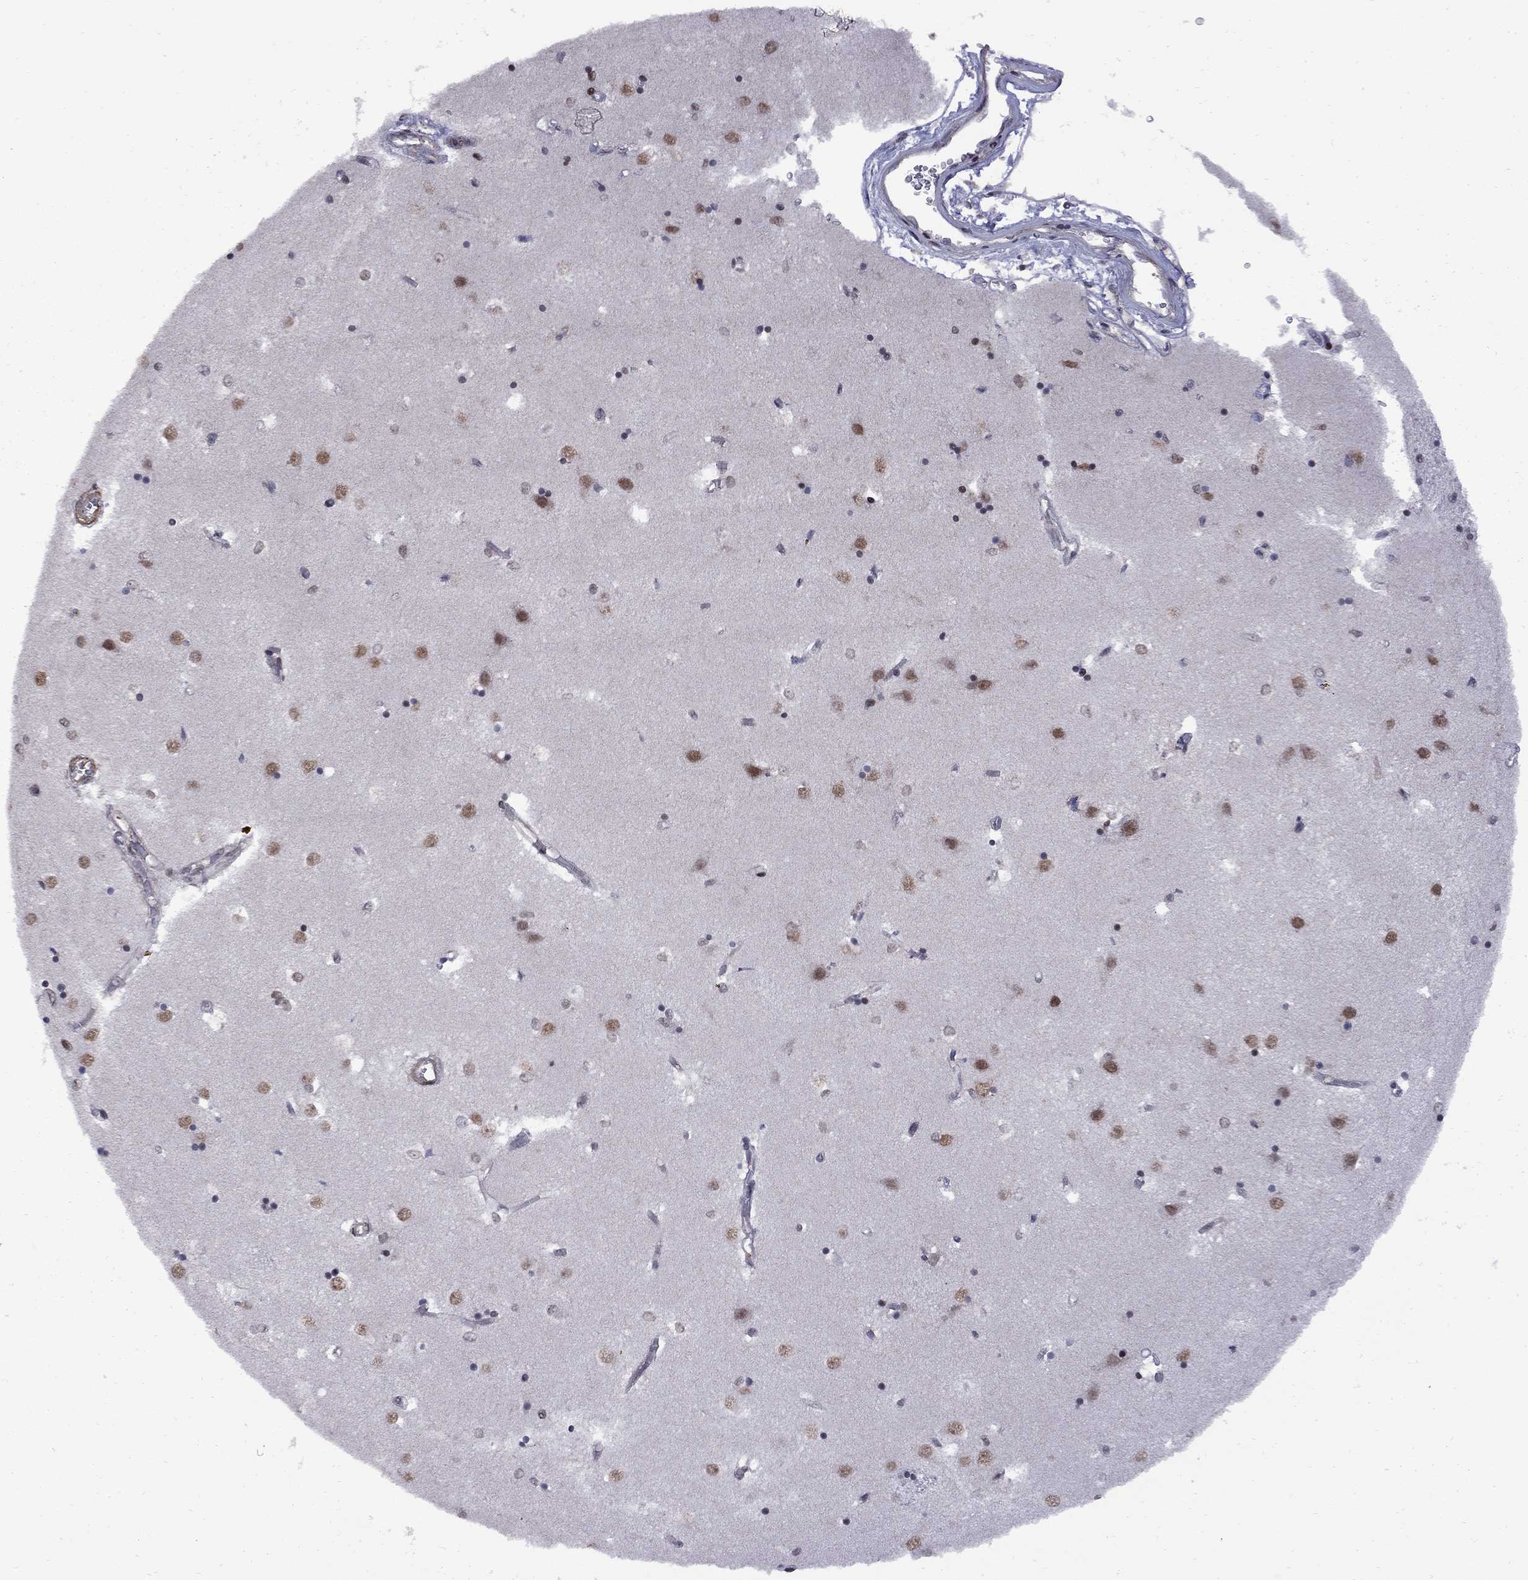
{"staining": {"intensity": "strong", "quantity": "<25%", "location": "nuclear"}, "tissue": "caudate", "cell_type": "Glial cells", "image_type": "normal", "snomed": [{"axis": "morphology", "description": "Normal tissue, NOS"}, {"axis": "topography", "description": "Lateral ventricle wall"}], "caption": "Immunohistochemical staining of unremarkable human caudate demonstrates strong nuclear protein positivity in about <25% of glial cells.", "gene": "BRF1", "patient": {"sex": "male", "age": 54}}